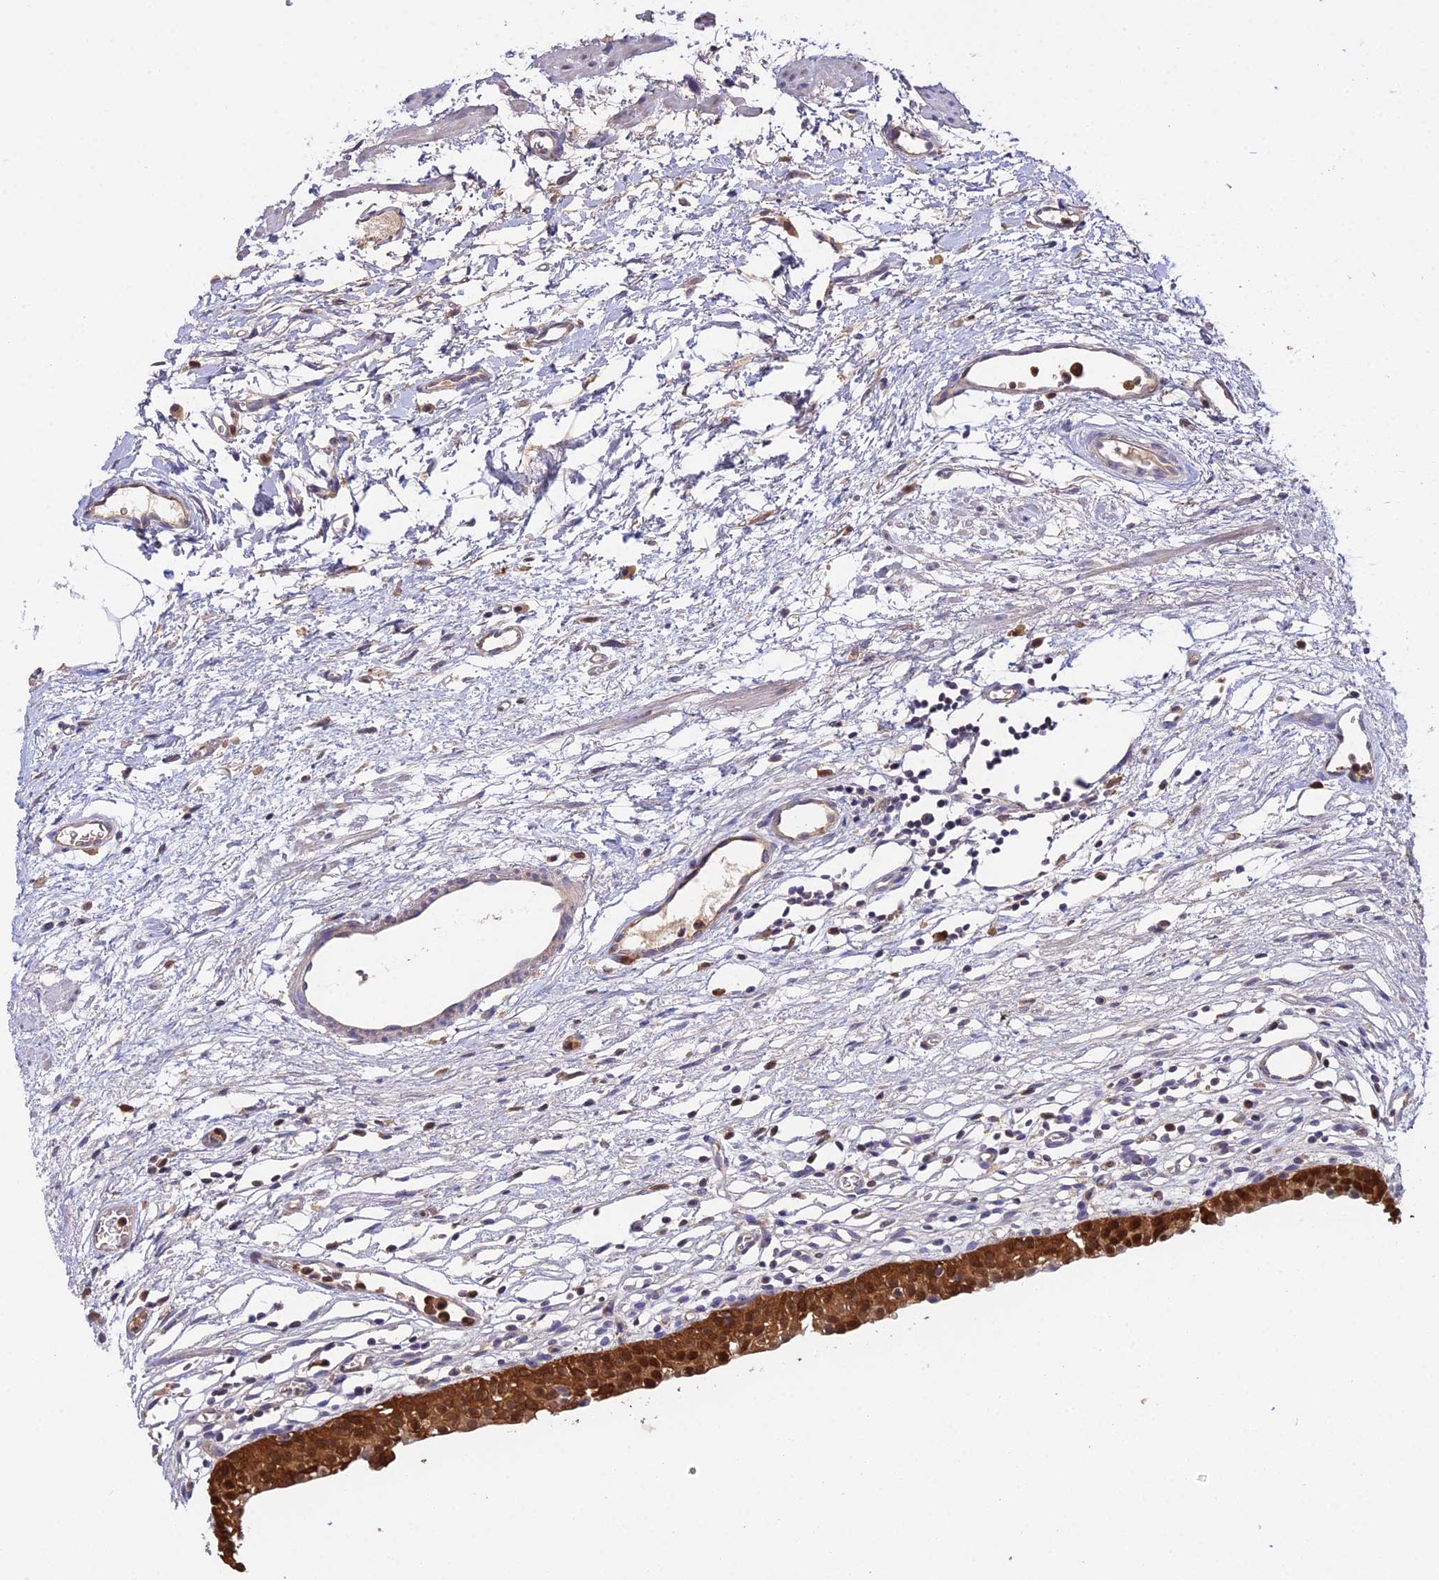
{"staining": {"intensity": "strong", "quantity": ">75%", "location": "cytoplasmic/membranous"}, "tissue": "urinary bladder", "cell_type": "Urothelial cells", "image_type": "normal", "snomed": [{"axis": "morphology", "description": "Normal tissue, NOS"}, {"axis": "morphology", "description": "Urothelial carcinoma, High grade"}, {"axis": "topography", "description": "Urinary bladder"}], "caption": "DAB (3,3'-diaminobenzidine) immunohistochemical staining of benign human urinary bladder demonstrates strong cytoplasmic/membranous protein positivity in about >75% of urothelial cells. The staining is performed using DAB brown chromogen to label protein expression. The nuclei are counter-stained blue using hematoxylin.", "gene": "FBP1", "patient": {"sex": "female", "age": 60}}